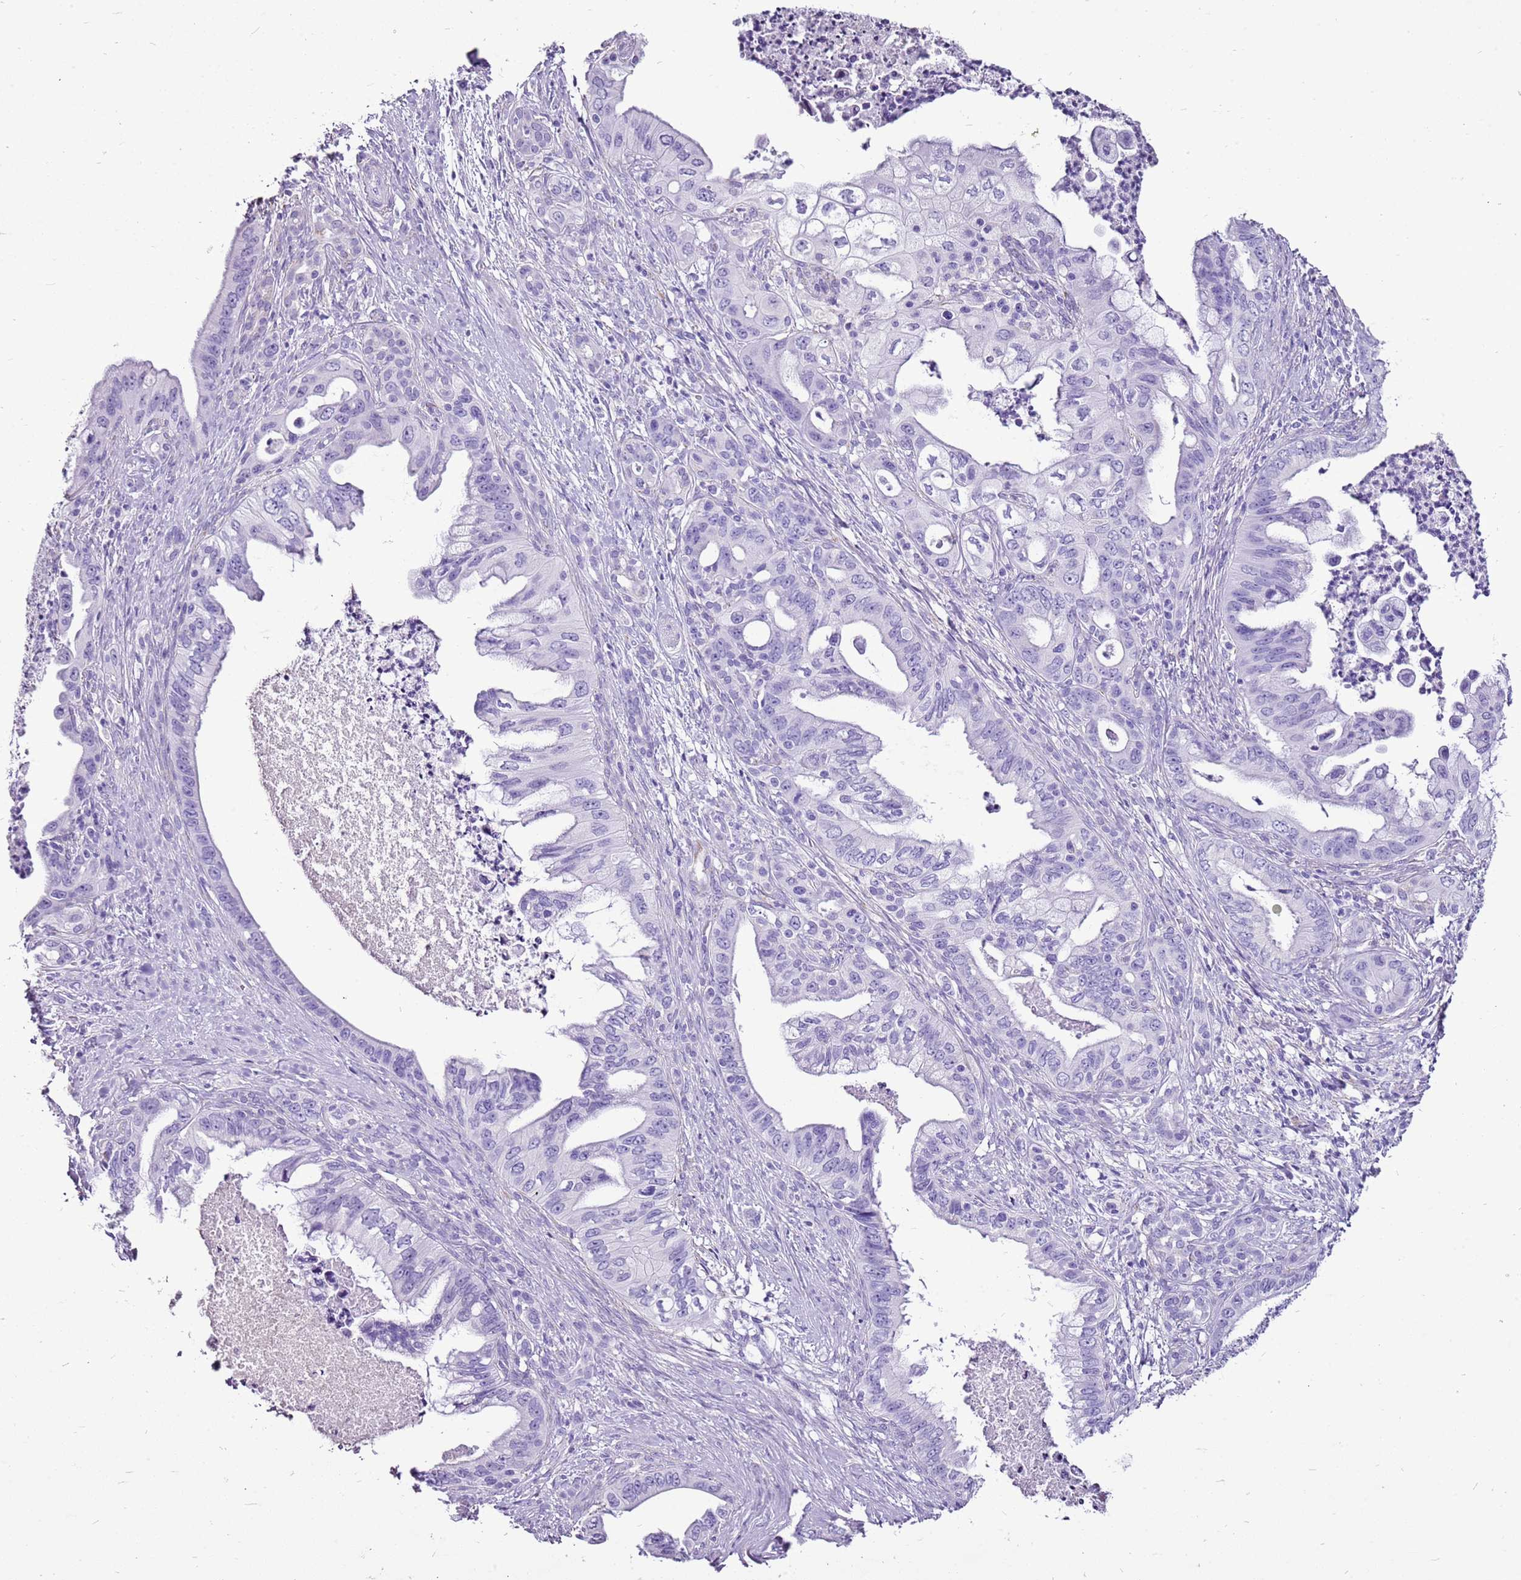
{"staining": {"intensity": "negative", "quantity": "none", "location": "none"}, "tissue": "pancreatic cancer", "cell_type": "Tumor cells", "image_type": "cancer", "snomed": [{"axis": "morphology", "description": "Adenocarcinoma, NOS"}, {"axis": "topography", "description": "Pancreas"}], "caption": "Tumor cells show no significant positivity in pancreatic adenocarcinoma.", "gene": "ACSS3", "patient": {"sex": "male", "age": 58}}